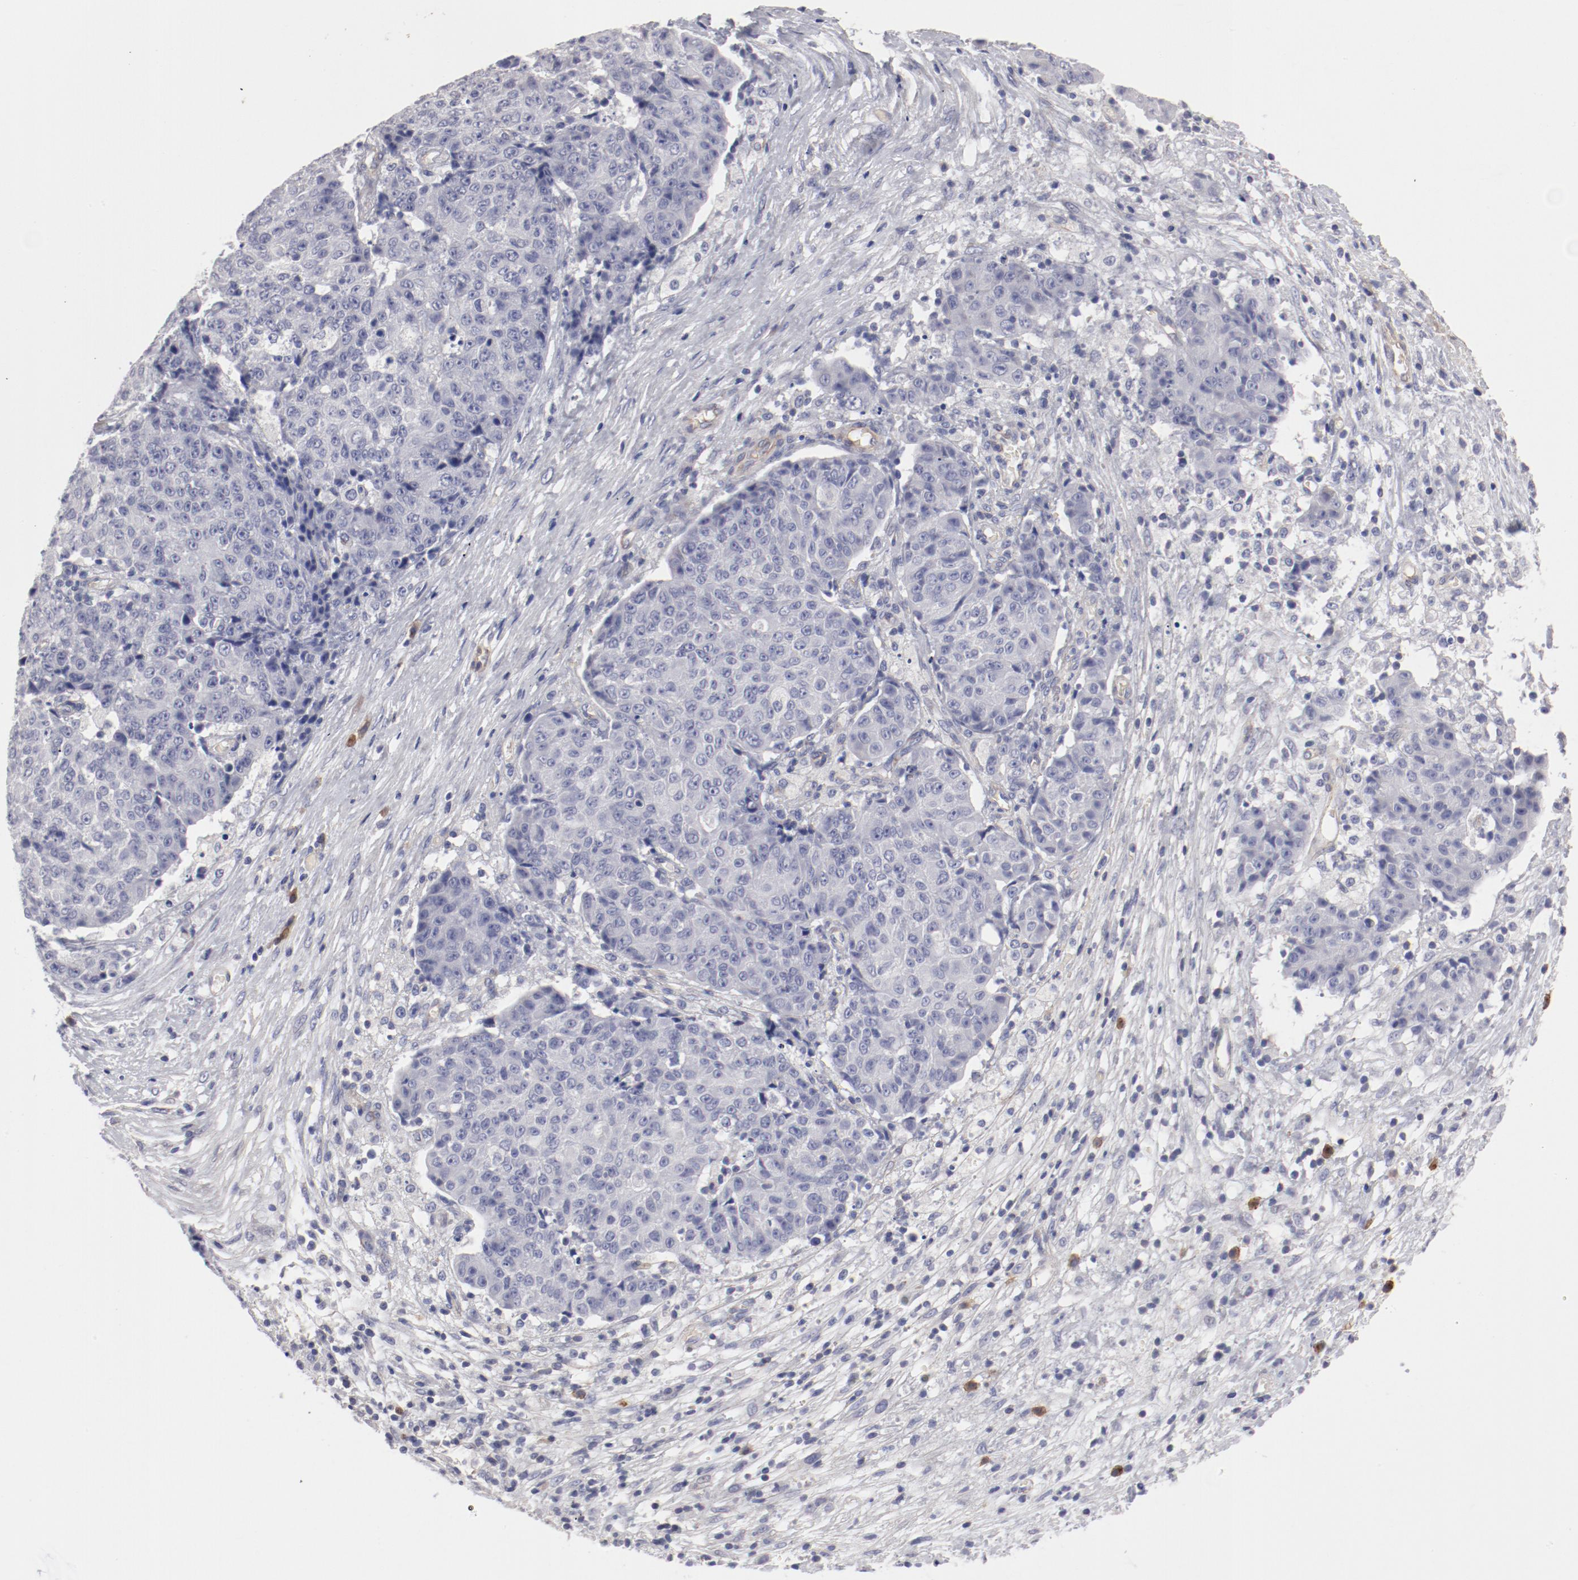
{"staining": {"intensity": "negative", "quantity": "none", "location": "none"}, "tissue": "ovarian cancer", "cell_type": "Tumor cells", "image_type": "cancer", "snomed": [{"axis": "morphology", "description": "Carcinoma, endometroid"}, {"axis": "topography", "description": "Ovary"}], "caption": "Micrograph shows no significant protein staining in tumor cells of endometroid carcinoma (ovarian).", "gene": "LAX1", "patient": {"sex": "female", "age": 42}}